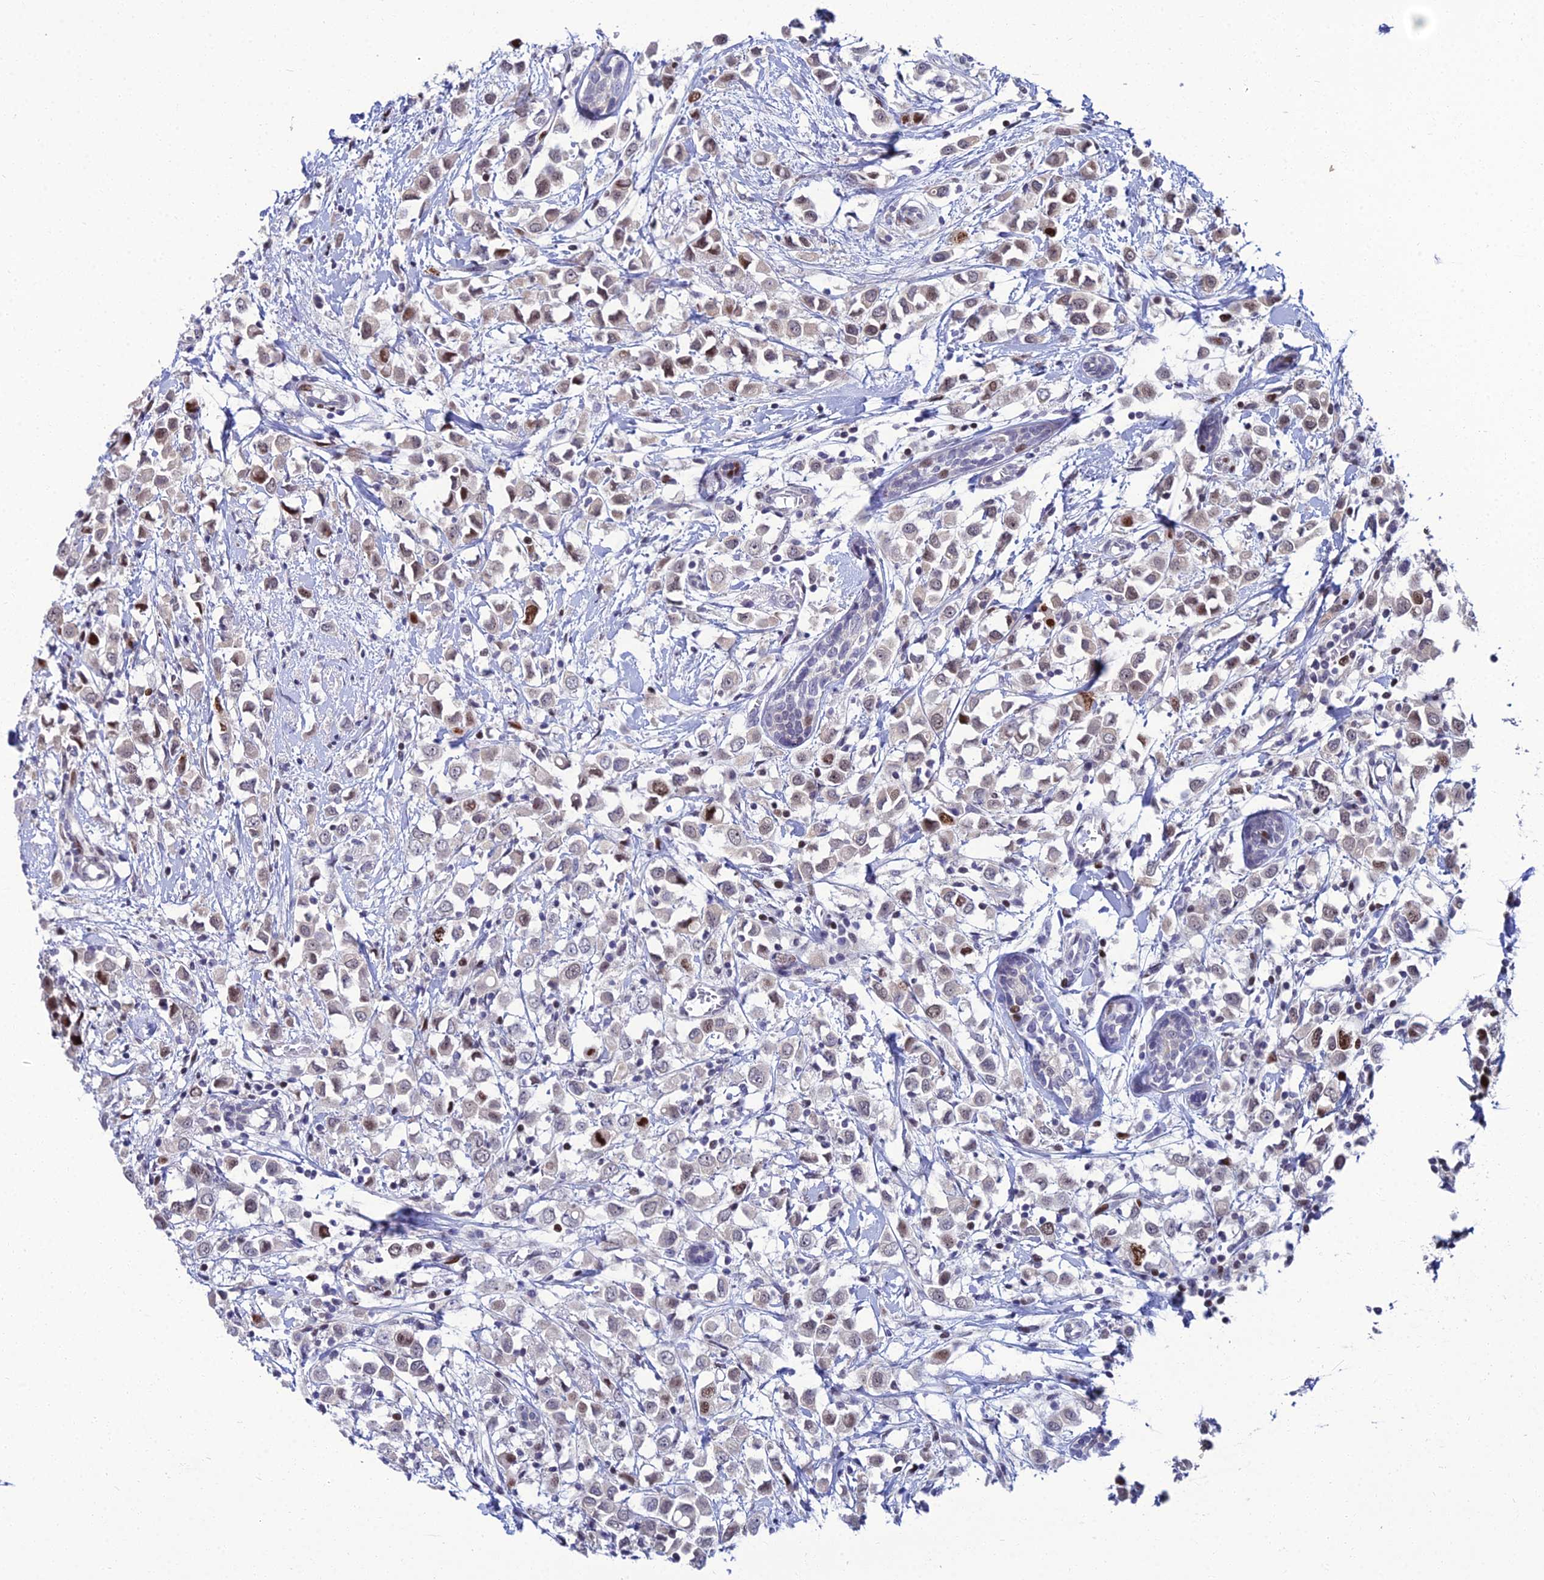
{"staining": {"intensity": "moderate", "quantity": "<25%", "location": "nuclear"}, "tissue": "breast cancer", "cell_type": "Tumor cells", "image_type": "cancer", "snomed": [{"axis": "morphology", "description": "Duct carcinoma"}, {"axis": "topography", "description": "Breast"}], "caption": "Tumor cells show moderate nuclear expression in approximately <25% of cells in breast cancer.", "gene": "TAF9B", "patient": {"sex": "female", "age": 61}}